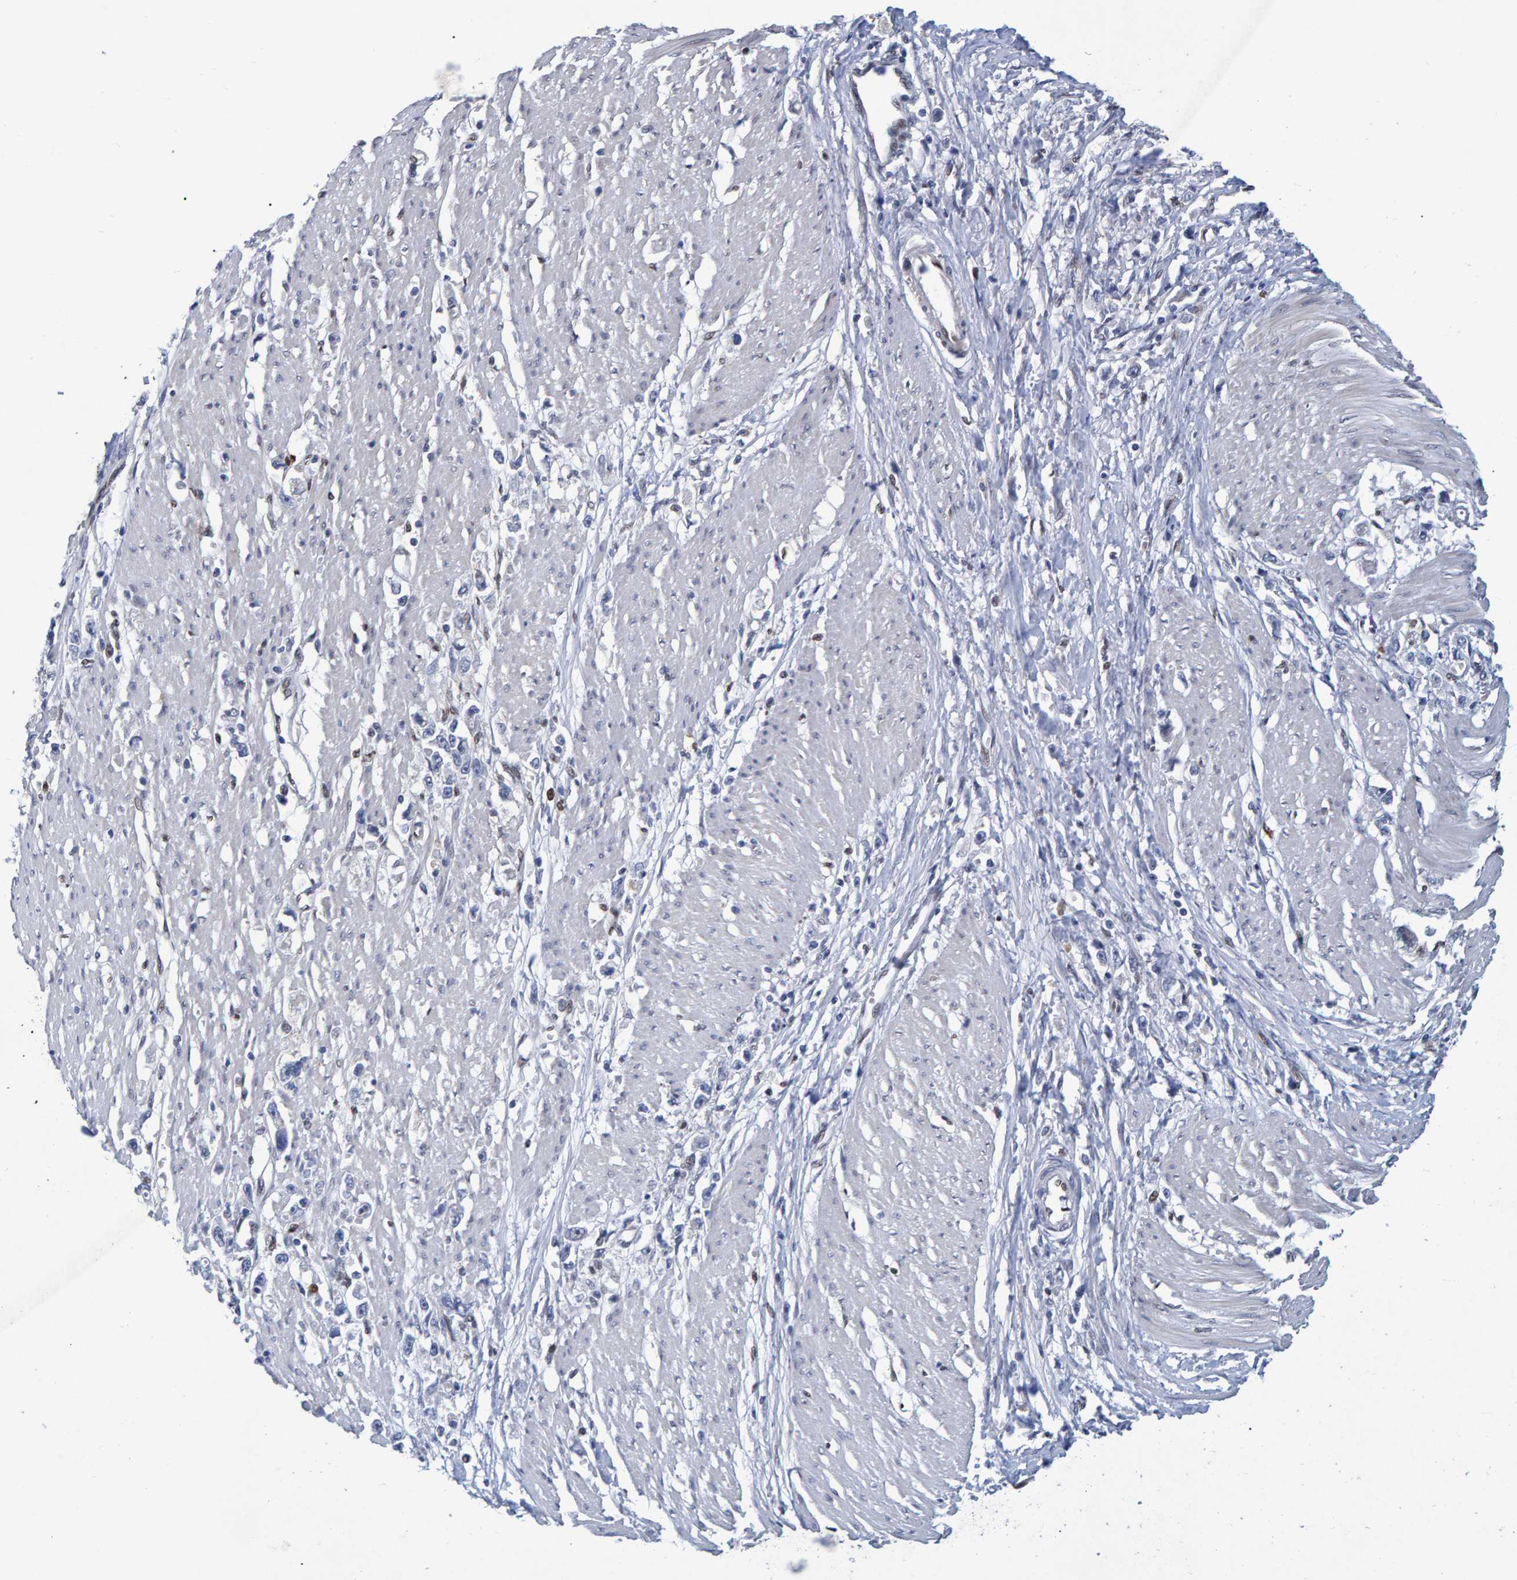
{"staining": {"intensity": "negative", "quantity": "none", "location": "none"}, "tissue": "stomach cancer", "cell_type": "Tumor cells", "image_type": "cancer", "snomed": [{"axis": "morphology", "description": "Adenocarcinoma, NOS"}, {"axis": "topography", "description": "Stomach"}], "caption": "This is a micrograph of immunohistochemistry (IHC) staining of stomach cancer (adenocarcinoma), which shows no expression in tumor cells.", "gene": "QKI", "patient": {"sex": "female", "age": 59}}